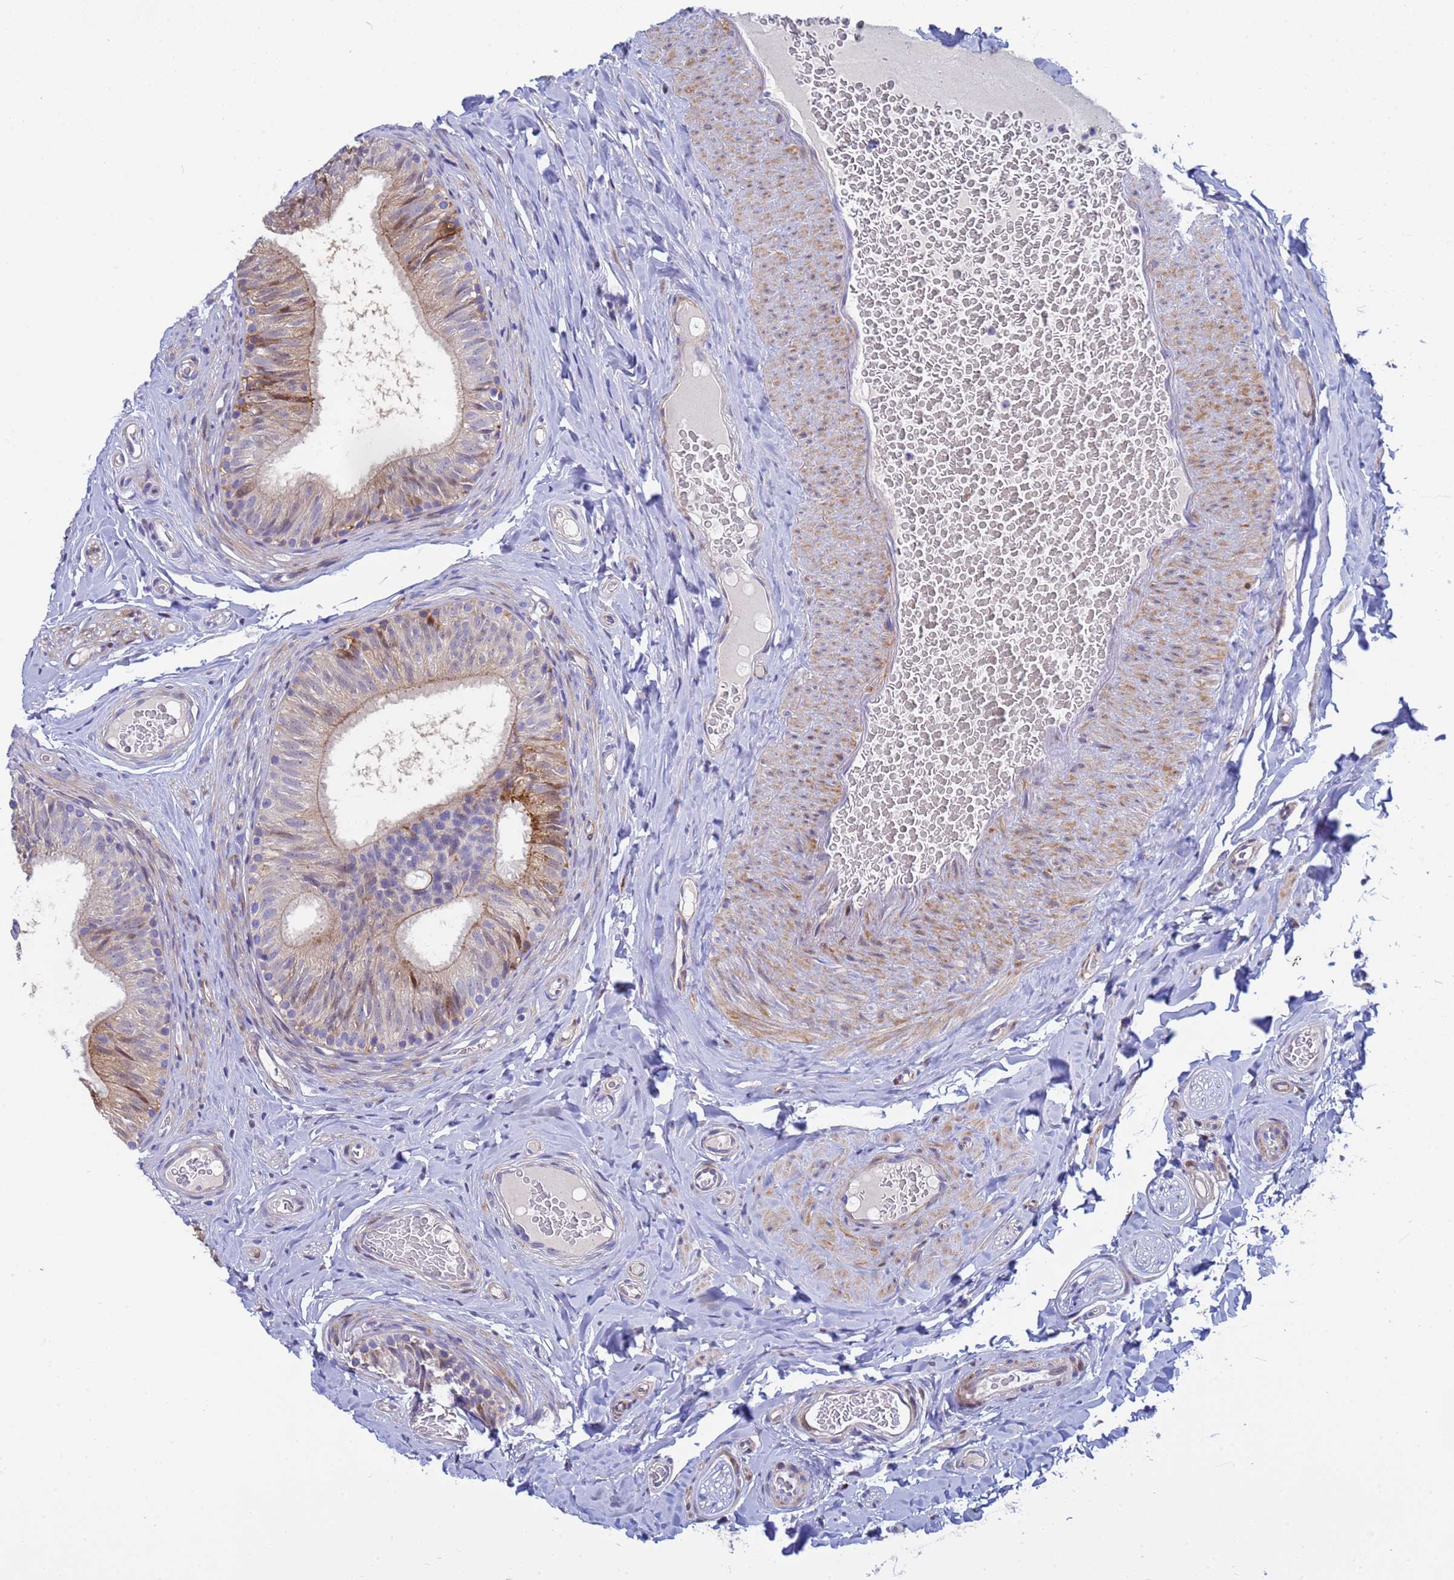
{"staining": {"intensity": "moderate", "quantity": "<25%", "location": "cytoplasmic/membranous"}, "tissue": "epididymis", "cell_type": "Glandular cells", "image_type": "normal", "snomed": [{"axis": "morphology", "description": "Normal tissue, NOS"}, {"axis": "topography", "description": "Epididymis"}], "caption": "This is a histology image of immunohistochemistry (IHC) staining of unremarkable epididymis, which shows moderate expression in the cytoplasmic/membranous of glandular cells.", "gene": "PPP6R1", "patient": {"sex": "male", "age": 34}}